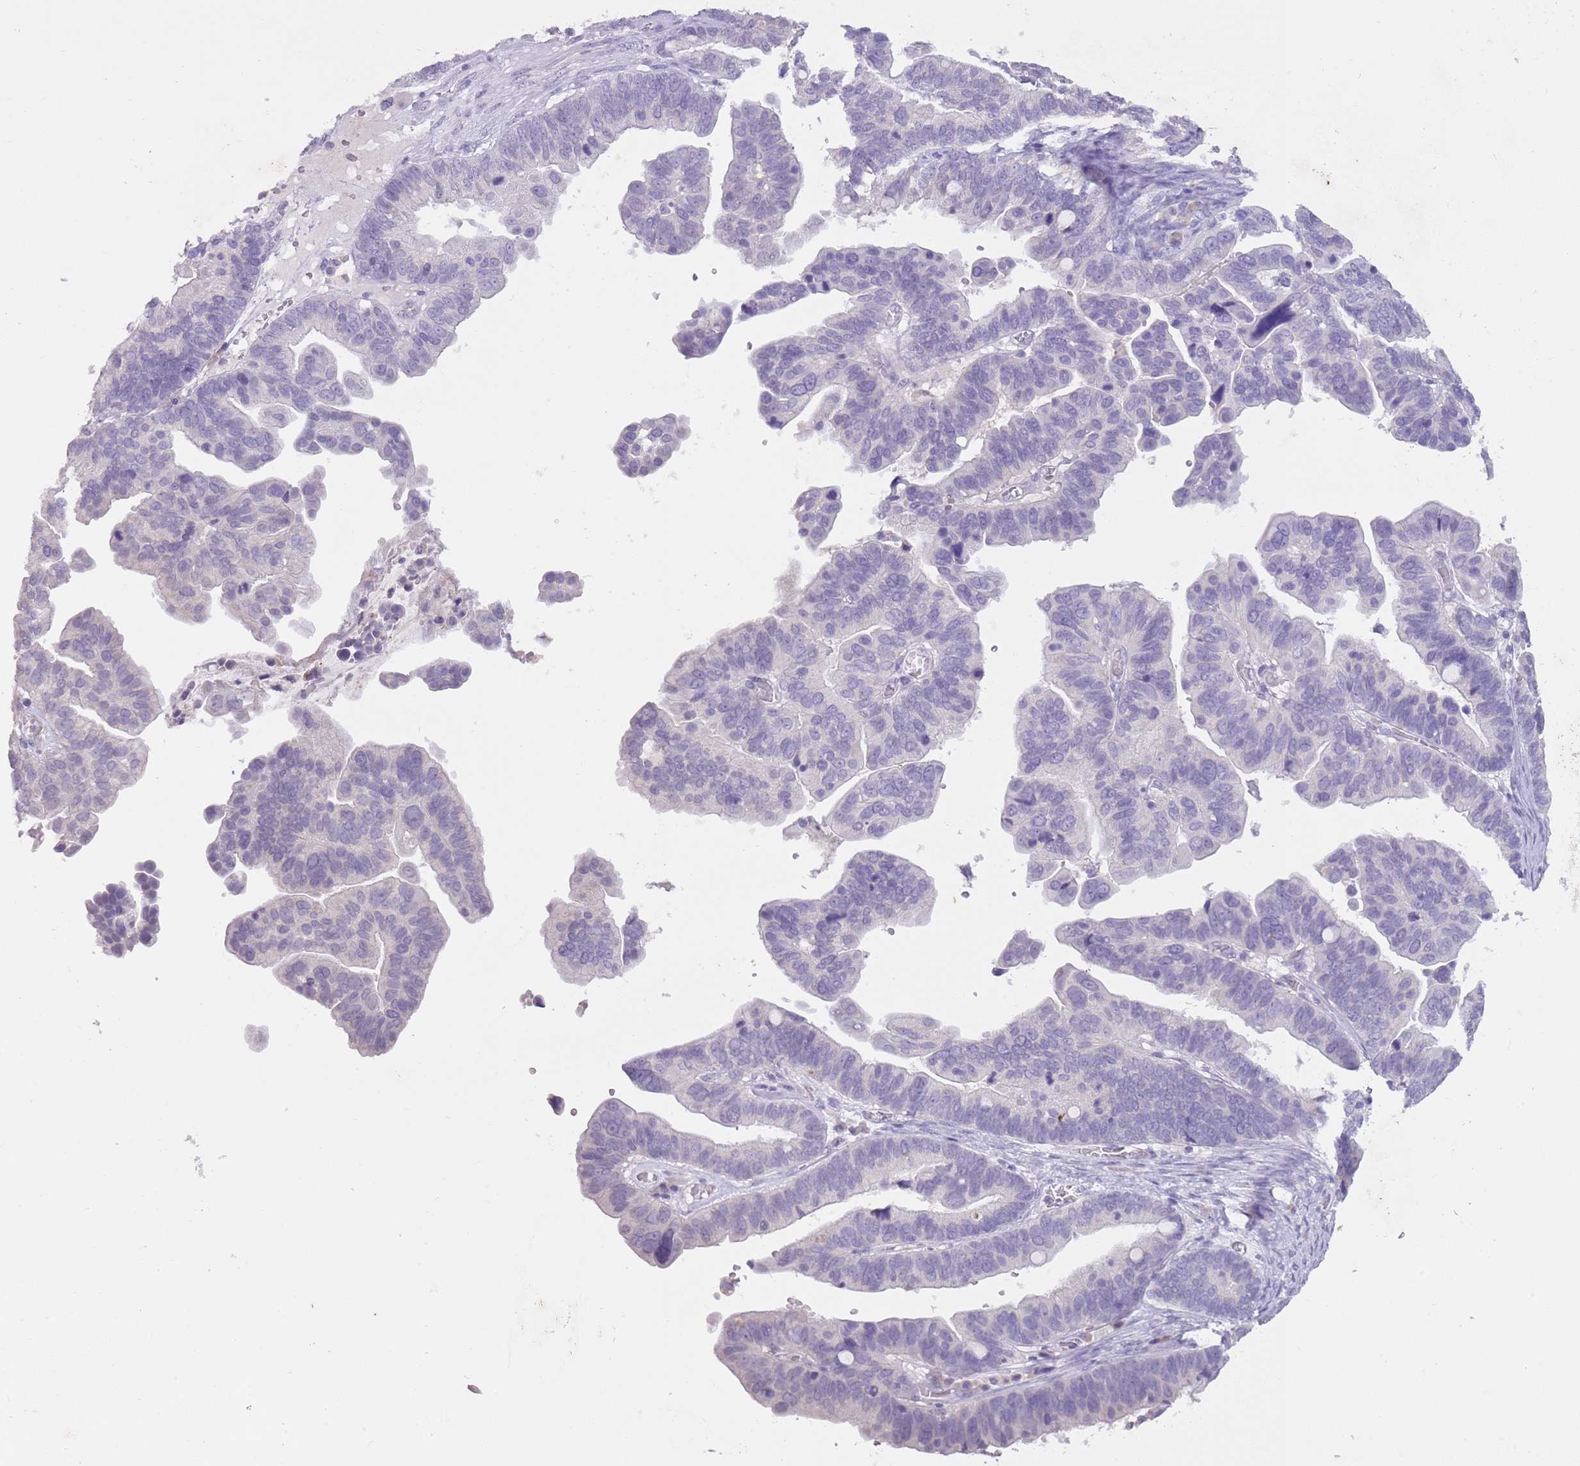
{"staining": {"intensity": "negative", "quantity": "none", "location": "none"}, "tissue": "ovarian cancer", "cell_type": "Tumor cells", "image_type": "cancer", "snomed": [{"axis": "morphology", "description": "Cystadenocarcinoma, serous, NOS"}, {"axis": "topography", "description": "Ovary"}], "caption": "There is no significant positivity in tumor cells of ovarian cancer.", "gene": "SLC35E3", "patient": {"sex": "female", "age": 56}}